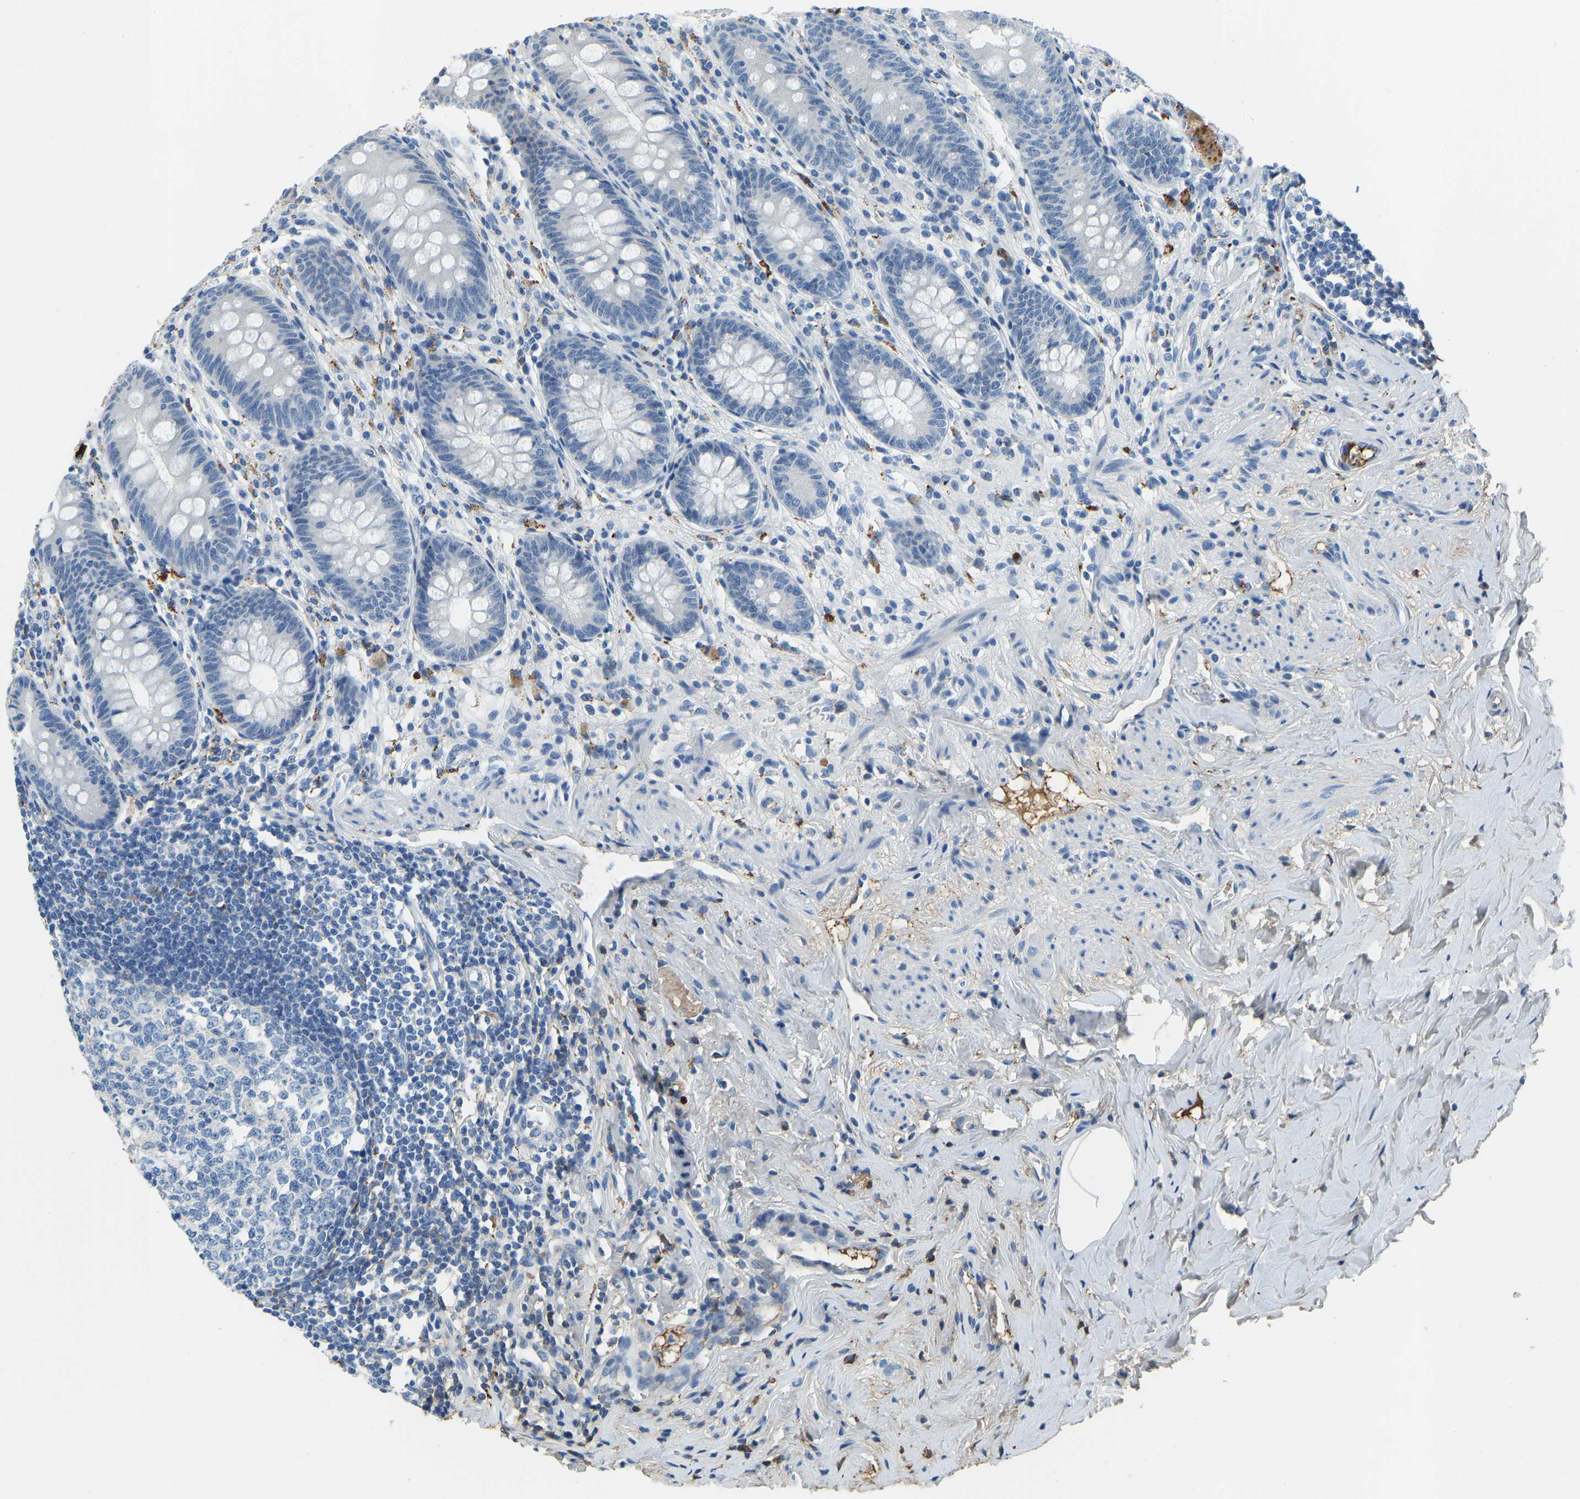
{"staining": {"intensity": "negative", "quantity": "none", "location": "none"}, "tissue": "appendix", "cell_type": "Glandular cells", "image_type": "normal", "snomed": [{"axis": "morphology", "description": "Normal tissue, NOS"}, {"axis": "topography", "description": "Appendix"}], "caption": "A micrograph of appendix stained for a protein exhibits no brown staining in glandular cells.", "gene": "THBS4", "patient": {"sex": "male", "age": 56}}